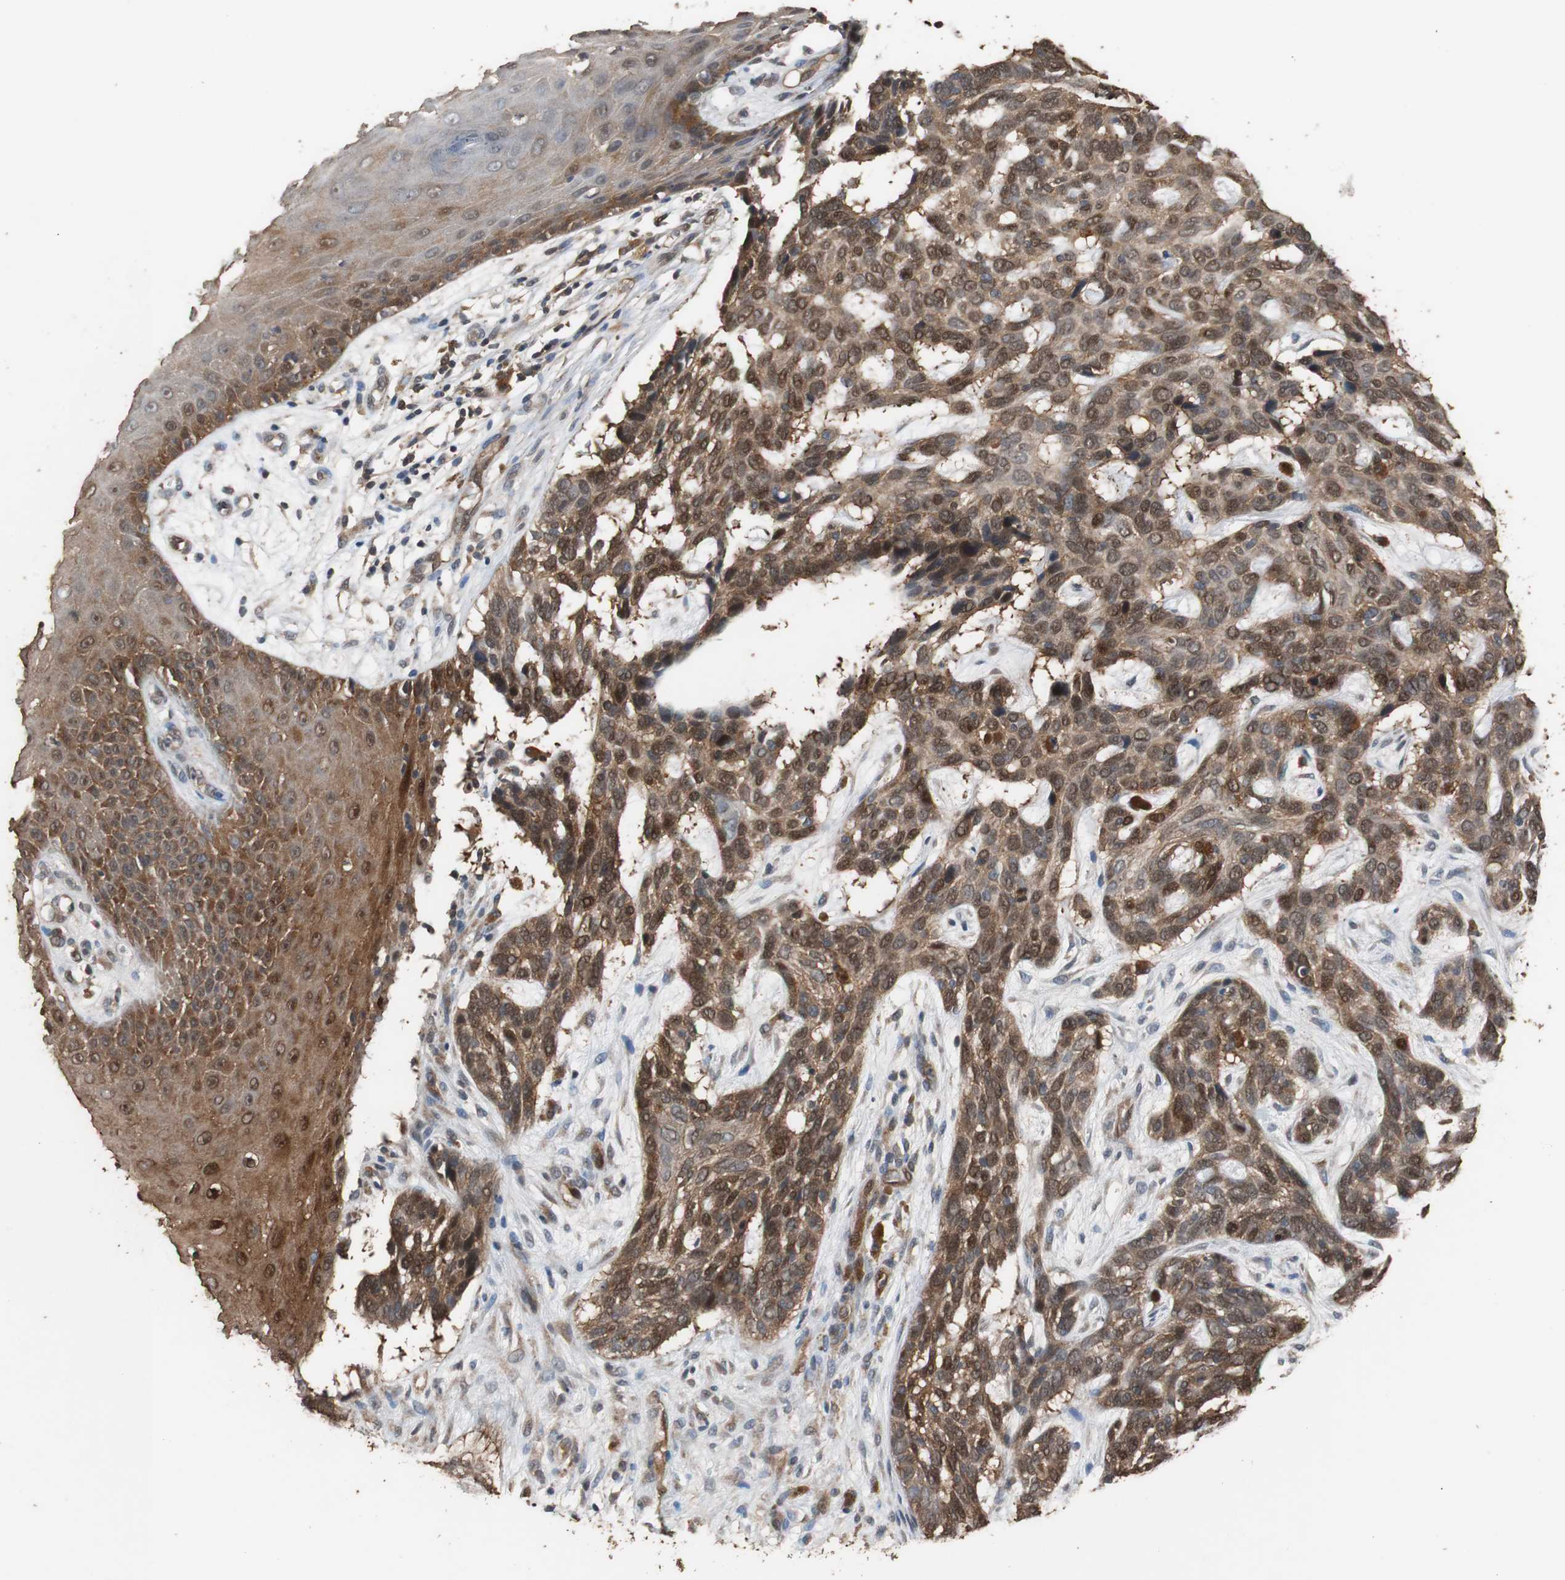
{"staining": {"intensity": "strong", "quantity": ">75%", "location": "cytoplasmic/membranous,nuclear"}, "tissue": "skin cancer", "cell_type": "Tumor cells", "image_type": "cancer", "snomed": [{"axis": "morphology", "description": "Basal cell carcinoma"}, {"axis": "topography", "description": "Skin"}], "caption": "High-magnification brightfield microscopy of skin basal cell carcinoma stained with DAB (3,3'-diaminobenzidine) (brown) and counterstained with hematoxylin (blue). tumor cells exhibit strong cytoplasmic/membranous and nuclear positivity is present in approximately>75% of cells.", "gene": "NDRG1", "patient": {"sex": "male", "age": 87}}